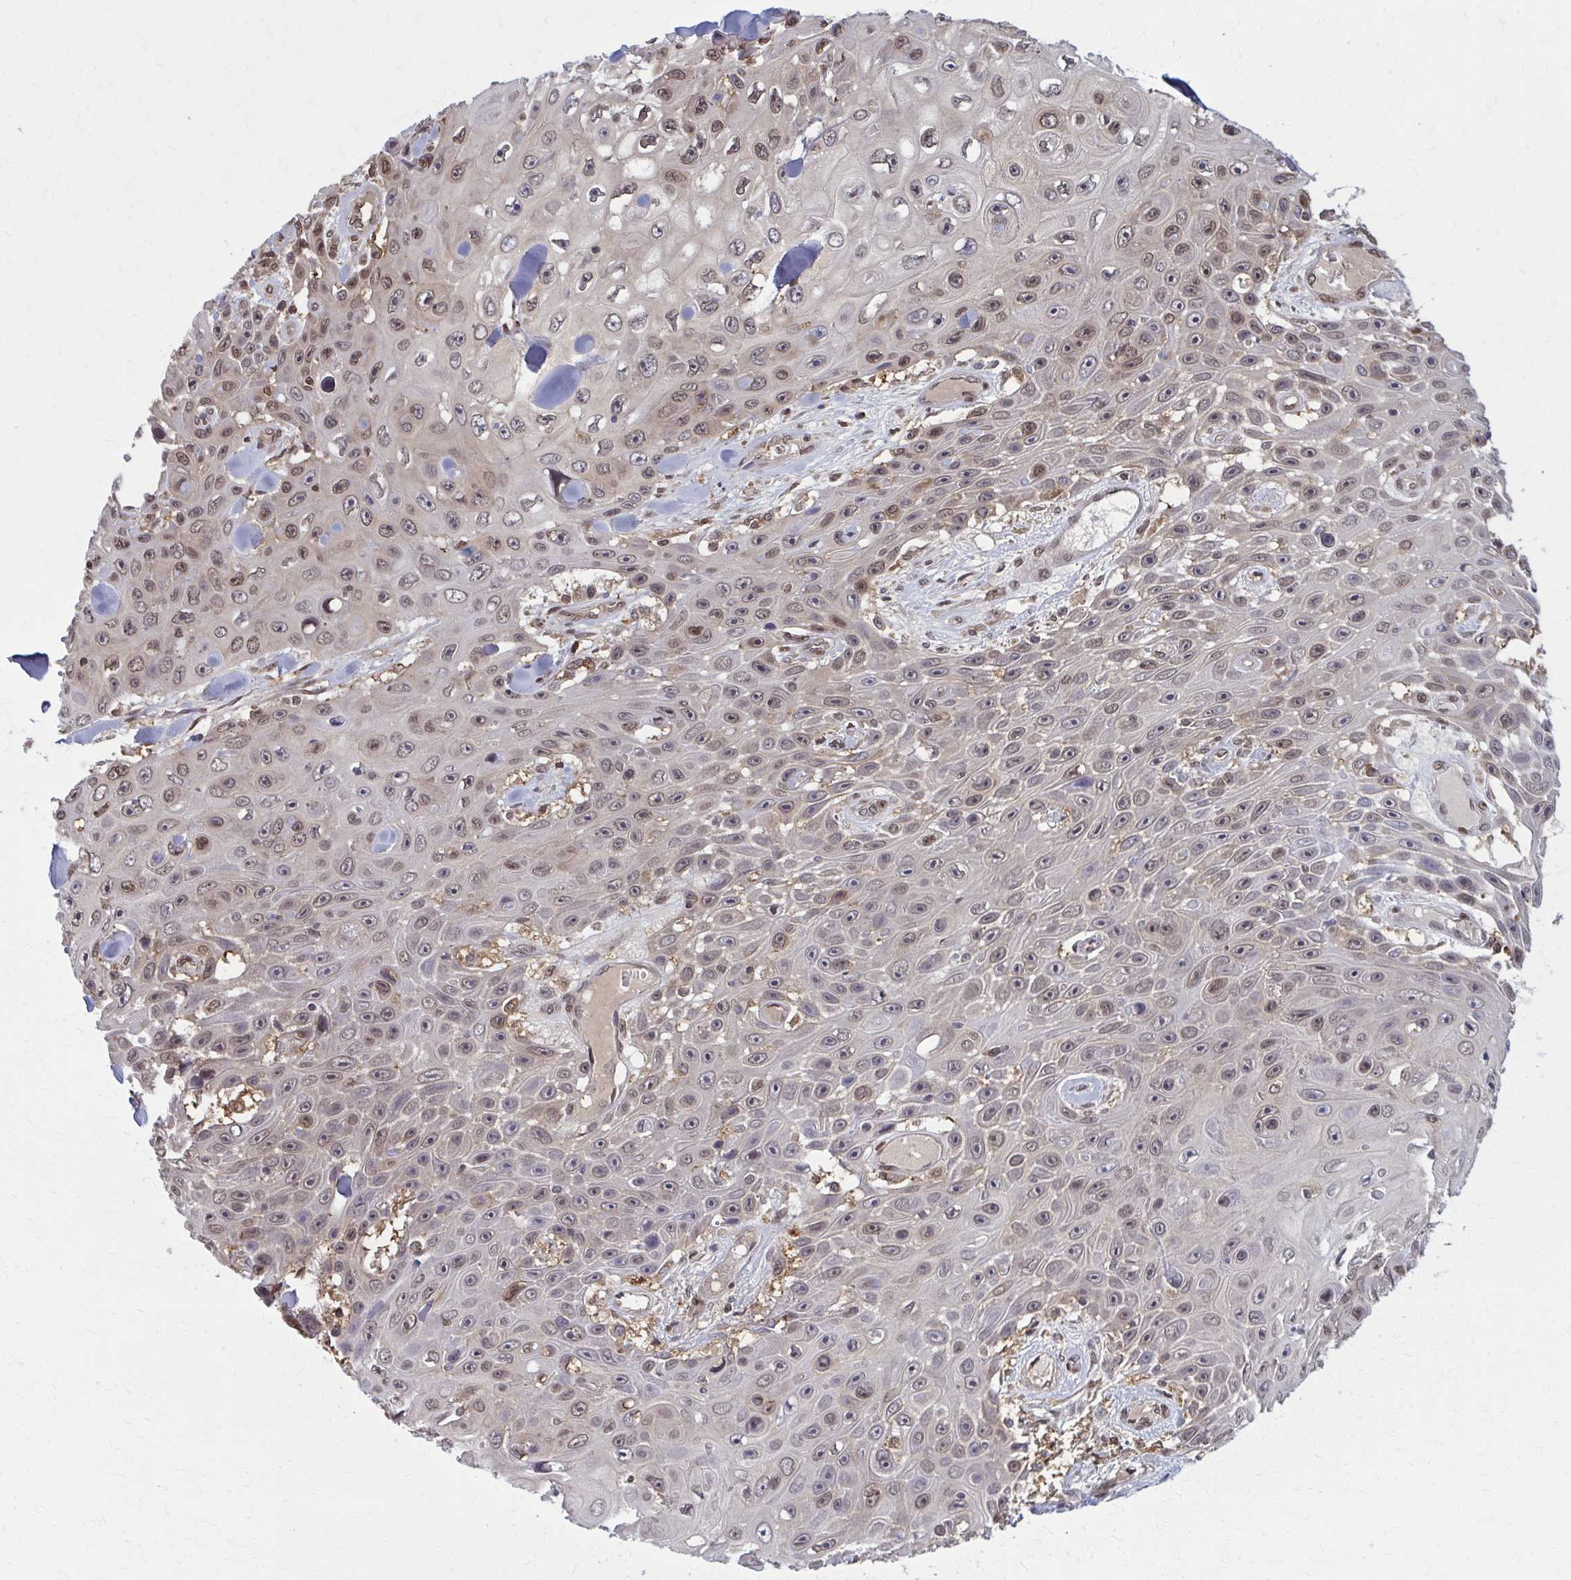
{"staining": {"intensity": "weak", "quantity": "25%-75%", "location": "nuclear"}, "tissue": "skin cancer", "cell_type": "Tumor cells", "image_type": "cancer", "snomed": [{"axis": "morphology", "description": "Squamous cell carcinoma, NOS"}, {"axis": "topography", "description": "Skin"}], "caption": "Weak nuclear protein positivity is present in approximately 25%-75% of tumor cells in skin cancer (squamous cell carcinoma).", "gene": "MDH1", "patient": {"sex": "male", "age": 82}}